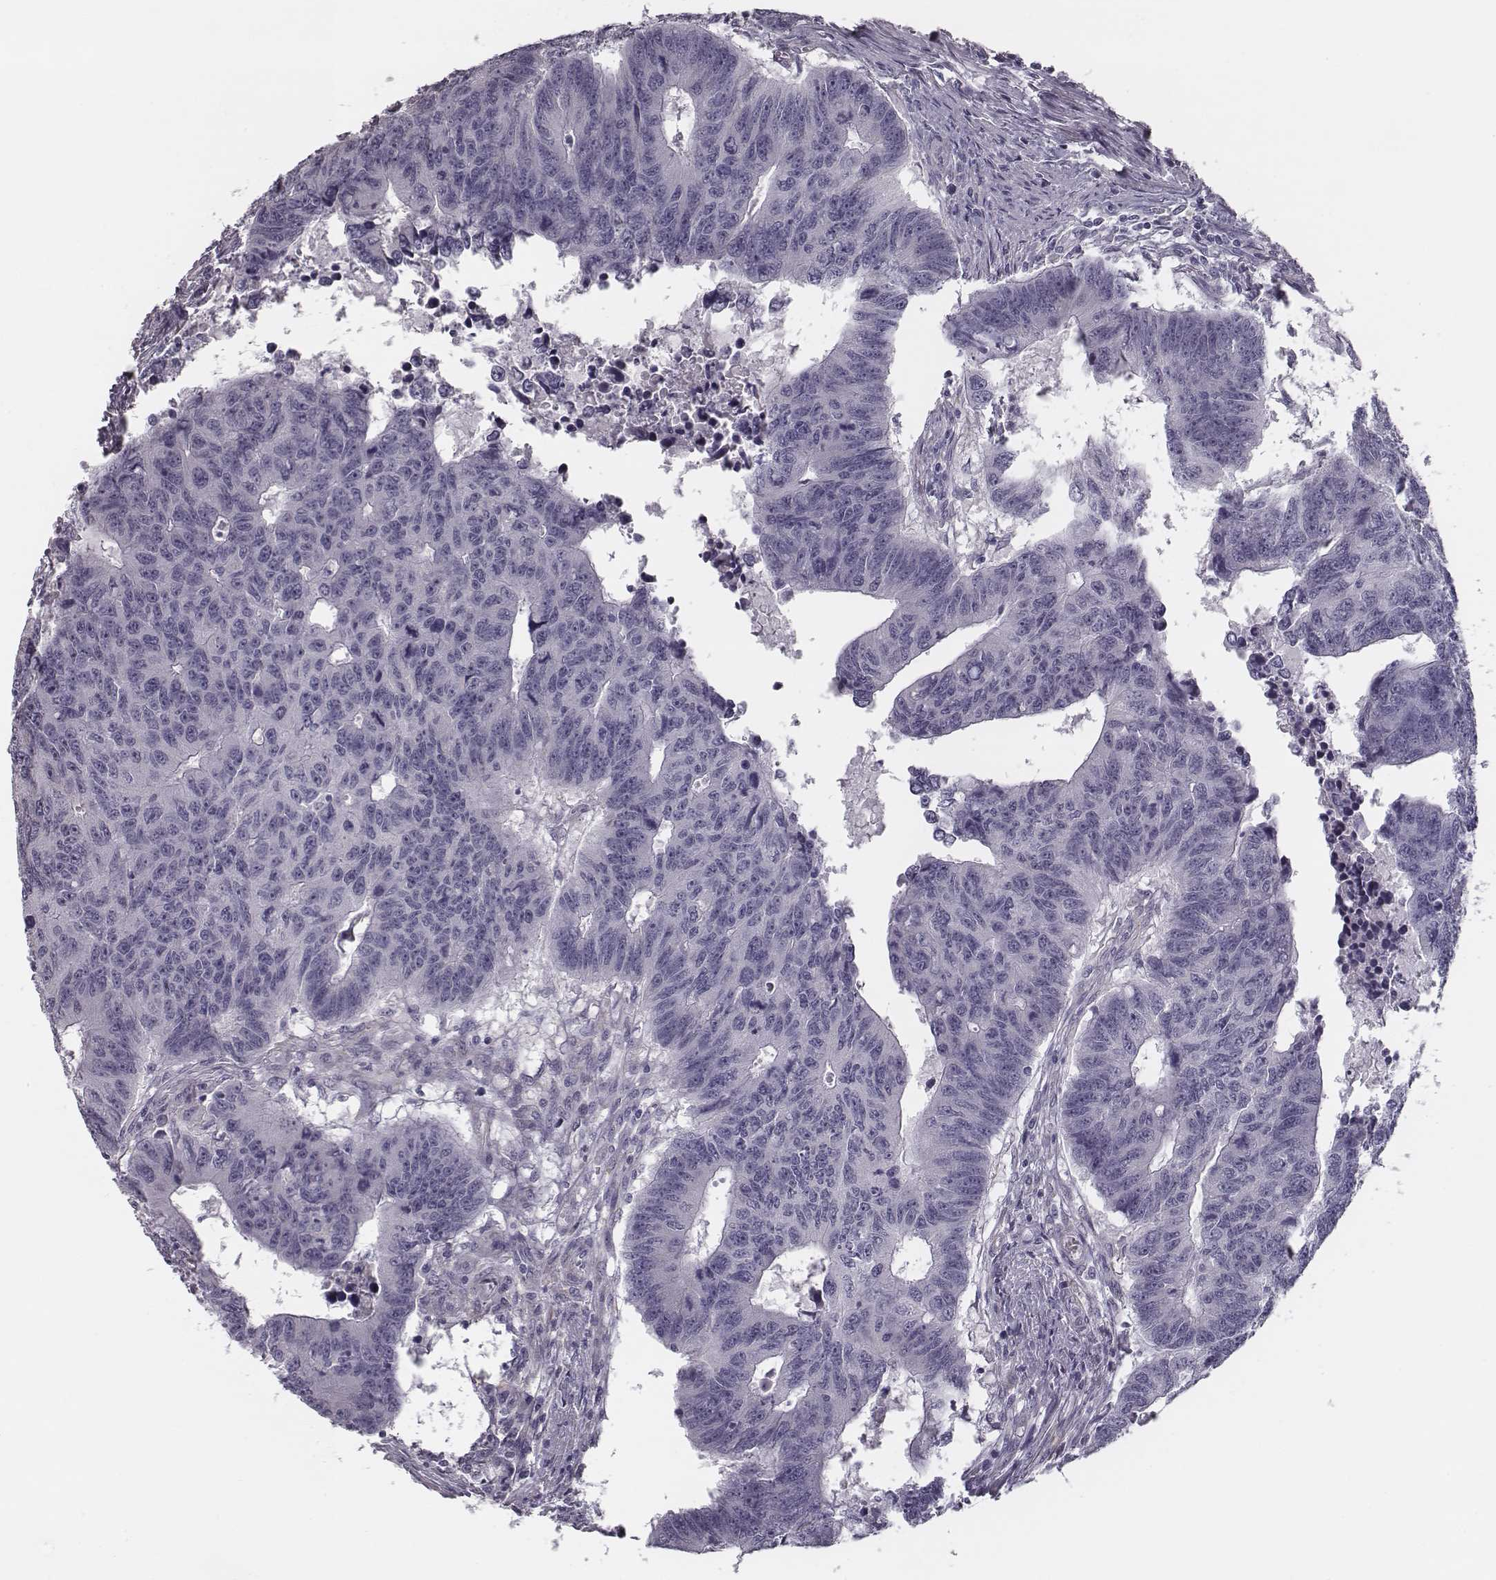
{"staining": {"intensity": "negative", "quantity": "none", "location": "none"}, "tissue": "colorectal cancer", "cell_type": "Tumor cells", "image_type": "cancer", "snomed": [{"axis": "morphology", "description": "Adenocarcinoma, NOS"}, {"axis": "topography", "description": "Rectum"}], "caption": "The IHC image has no significant expression in tumor cells of adenocarcinoma (colorectal) tissue.", "gene": "SEPTIN14", "patient": {"sex": "female", "age": 85}}